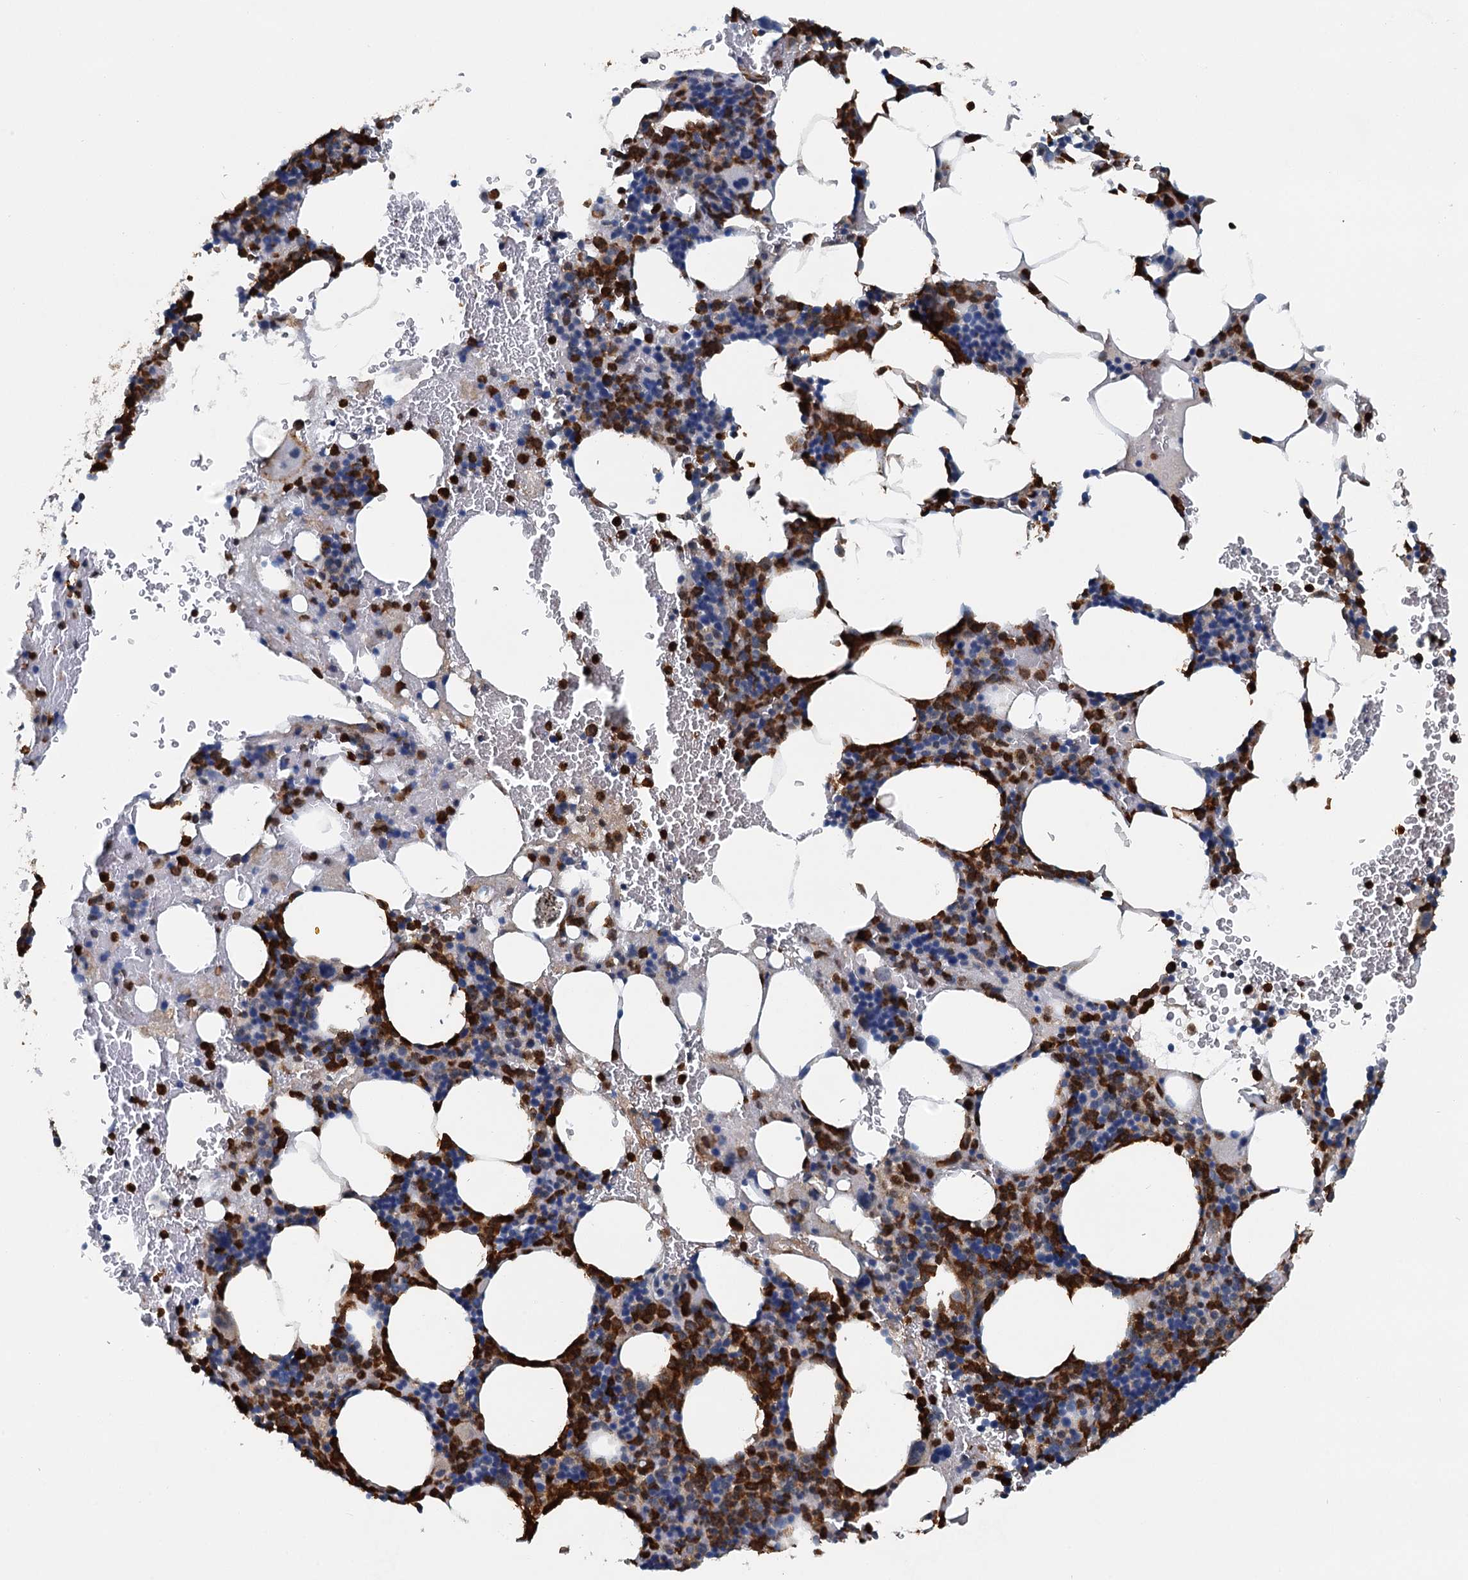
{"staining": {"intensity": "strong", "quantity": "25%-75%", "location": "cytoplasmic/membranous"}, "tissue": "bone marrow", "cell_type": "Hematopoietic cells", "image_type": "normal", "snomed": [{"axis": "morphology", "description": "Normal tissue, NOS"}, {"axis": "topography", "description": "Bone marrow"}], "caption": "Approximately 25%-75% of hematopoietic cells in unremarkable human bone marrow show strong cytoplasmic/membranous protein positivity as visualized by brown immunohistochemical staining.", "gene": "GPI", "patient": {"sex": "female", "age": 77}}